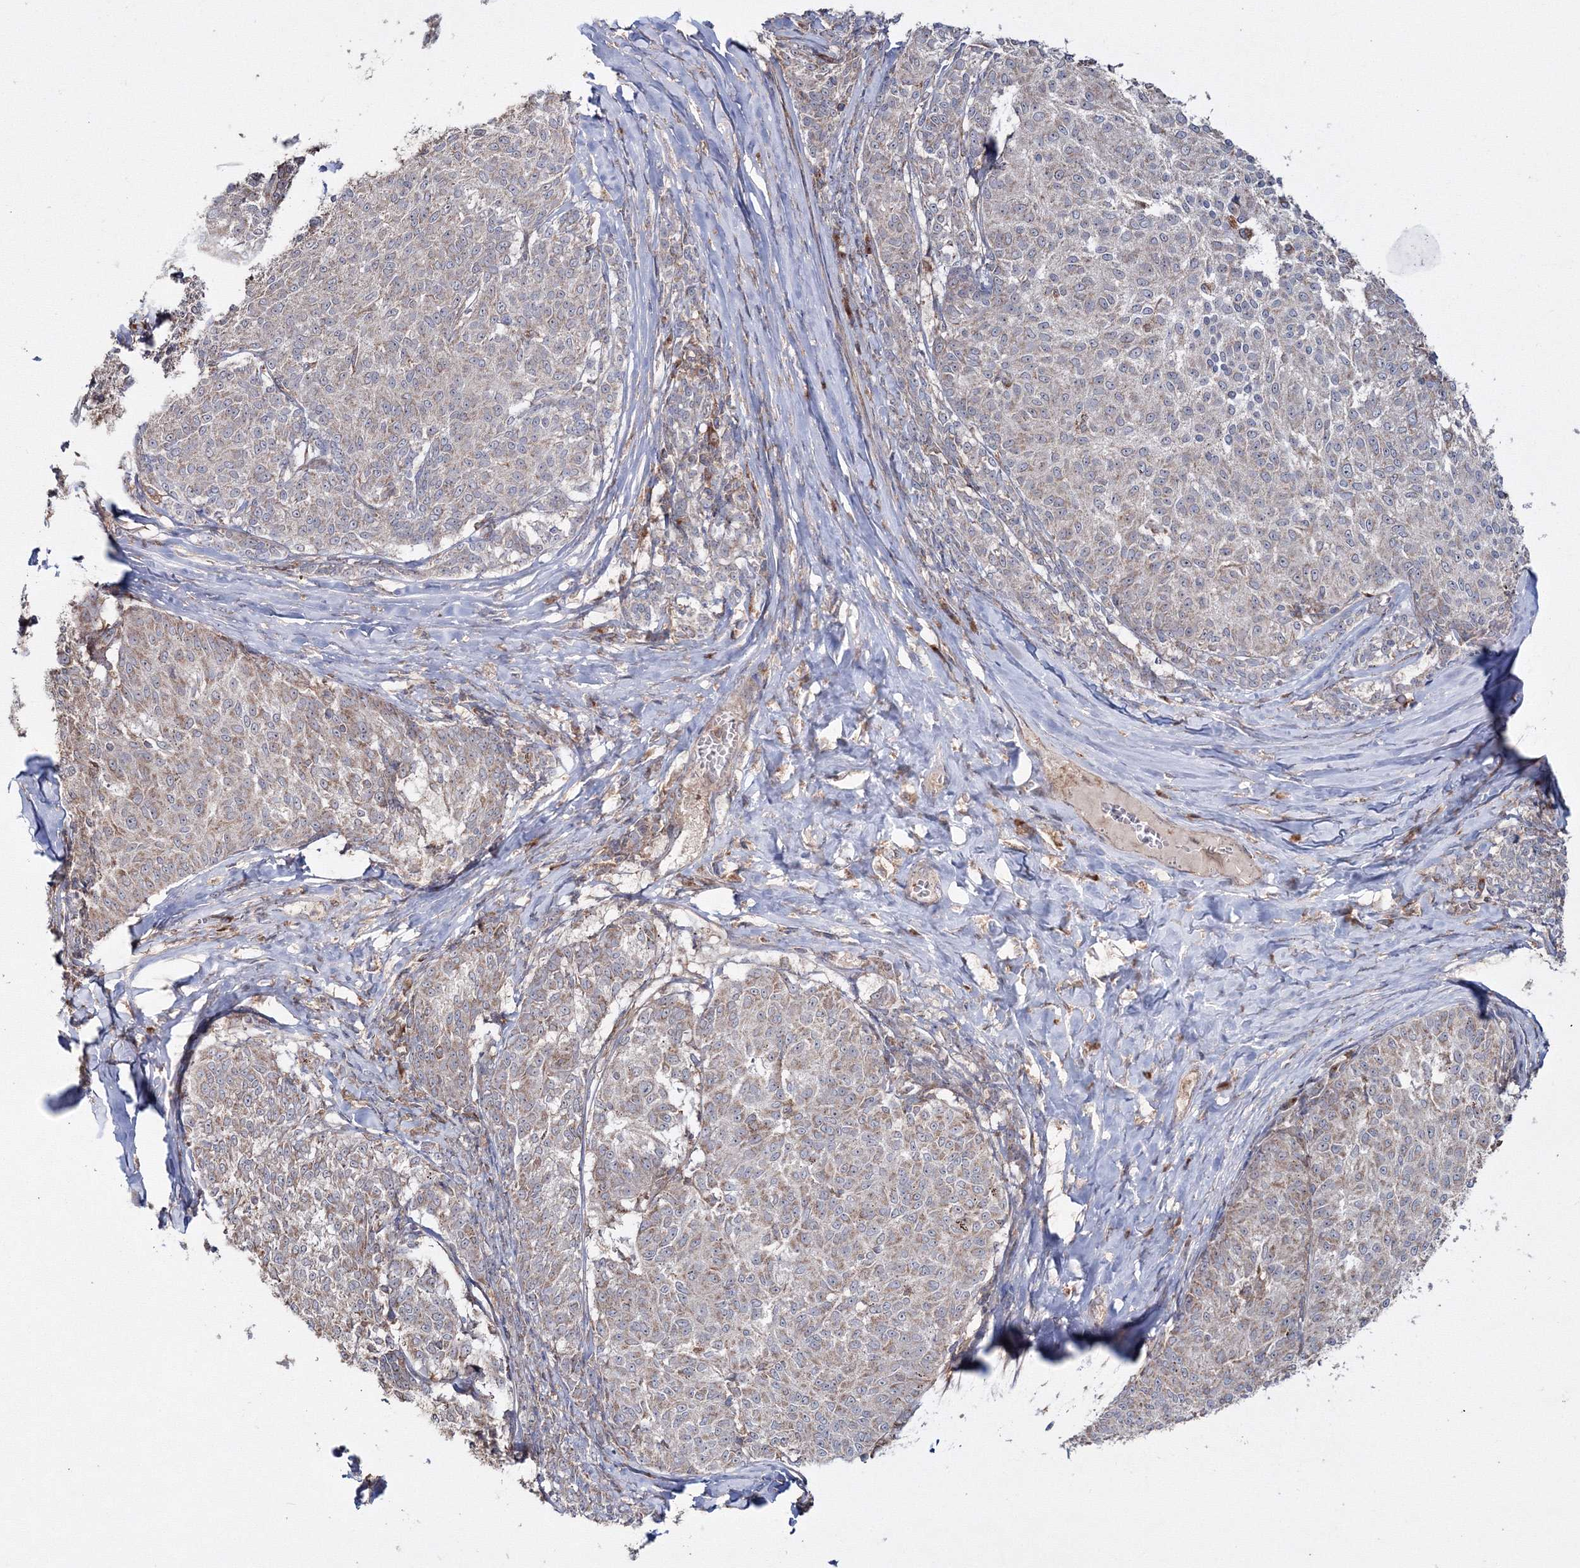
{"staining": {"intensity": "weak", "quantity": "<25%", "location": "cytoplasmic/membranous"}, "tissue": "melanoma", "cell_type": "Tumor cells", "image_type": "cancer", "snomed": [{"axis": "morphology", "description": "Malignant melanoma, NOS"}, {"axis": "topography", "description": "Skin"}], "caption": "IHC histopathology image of neoplastic tissue: human malignant melanoma stained with DAB (3,3'-diaminobenzidine) exhibits no significant protein positivity in tumor cells.", "gene": "PEX13", "patient": {"sex": "female", "age": 72}}